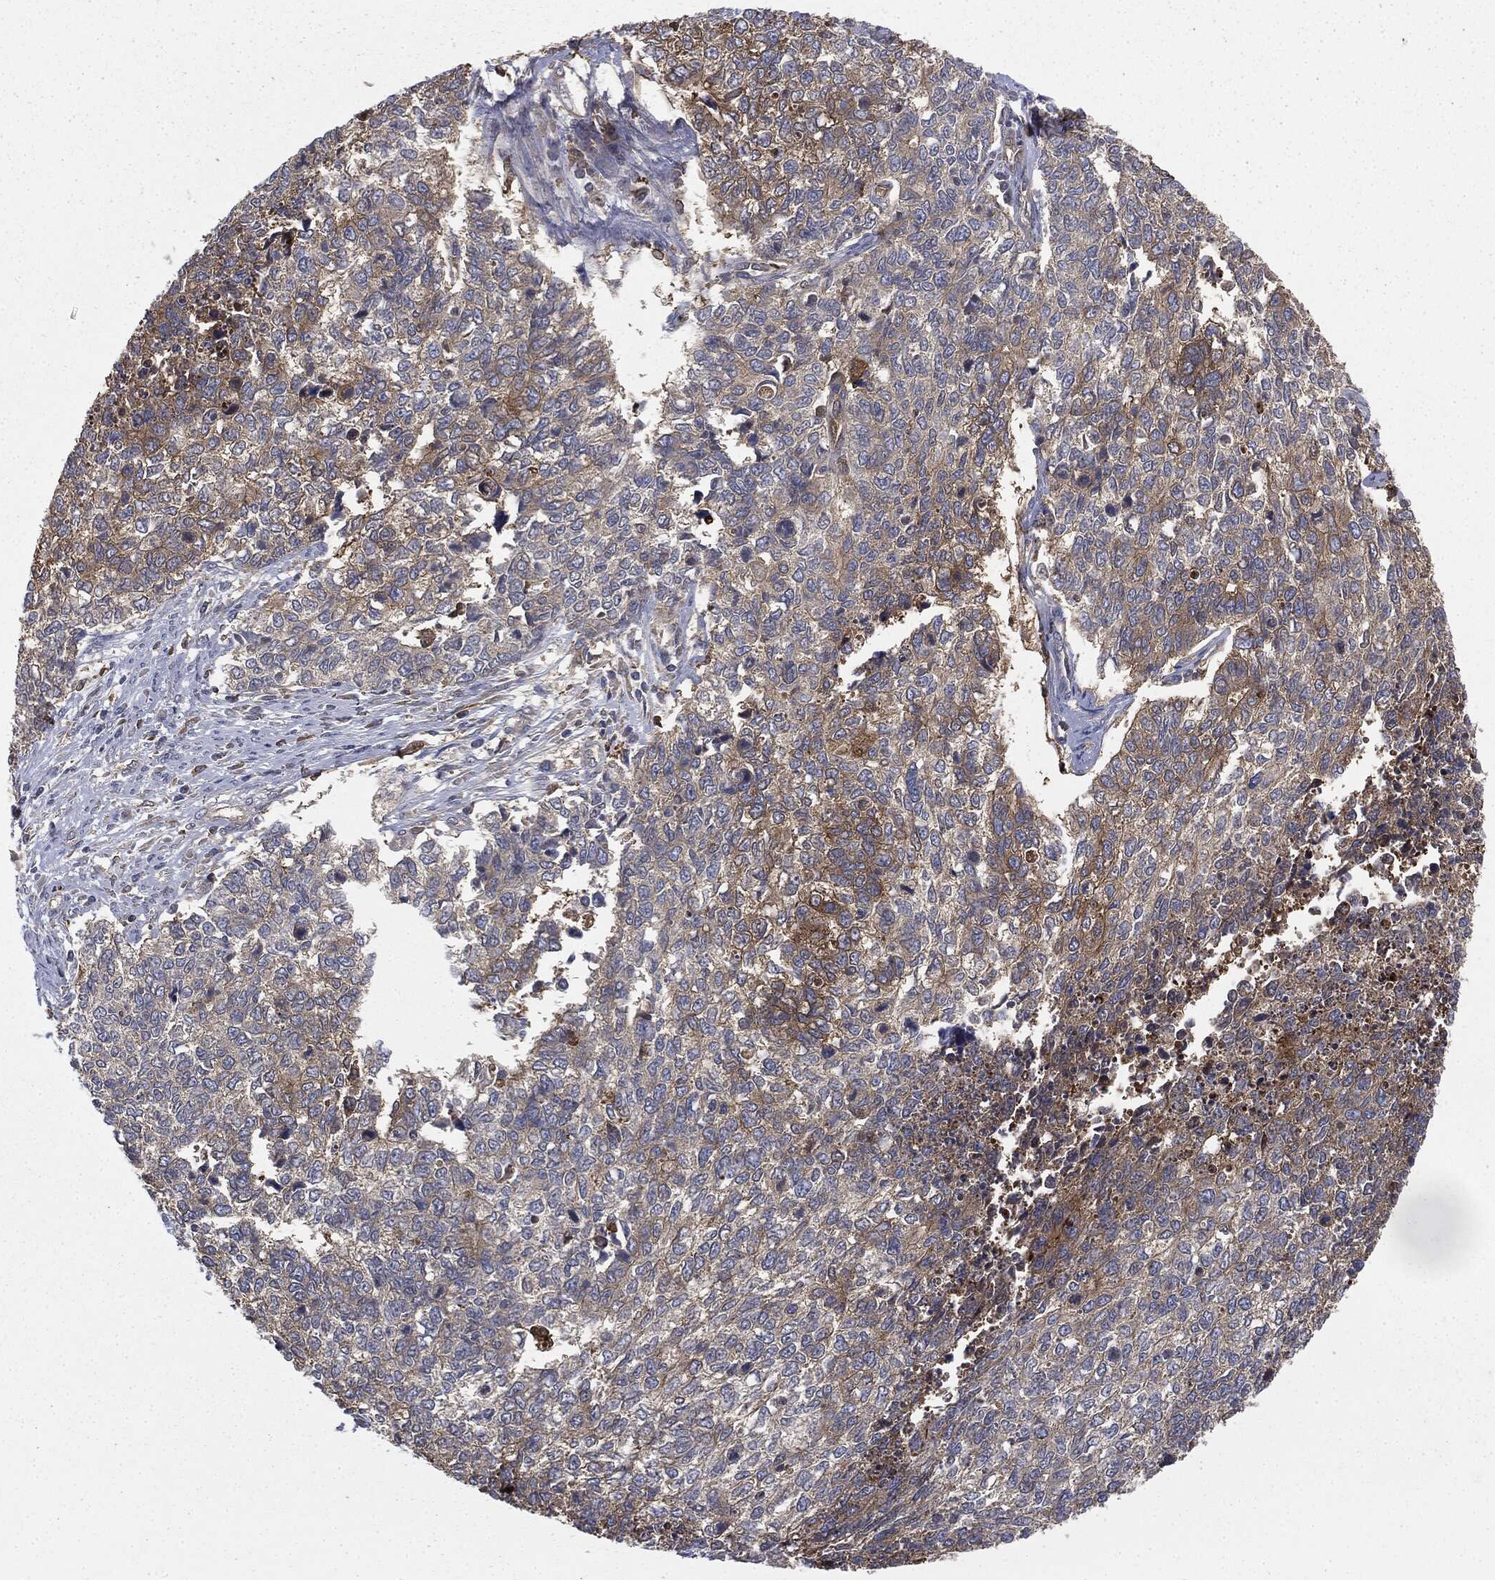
{"staining": {"intensity": "moderate", "quantity": "<25%", "location": "cytoplasmic/membranous"}, "tissue": "cervical cancer", "cell_type": "Tumor cells", "image_type": "cancer", "snomed": [{"axis": "morphology", "description": "Adenocarcinoma, NOS"}, {"axis": "topography", "description": "Cervix"}], "caption": "The image exhibits staining of cervical cancer (adenocarcinoma), revealing moderate cytoplasmic/membranous protein staining (brown color) within tumor cells.", "gene": "GNB5", "patient": {"sex": "female", "age": 63}}